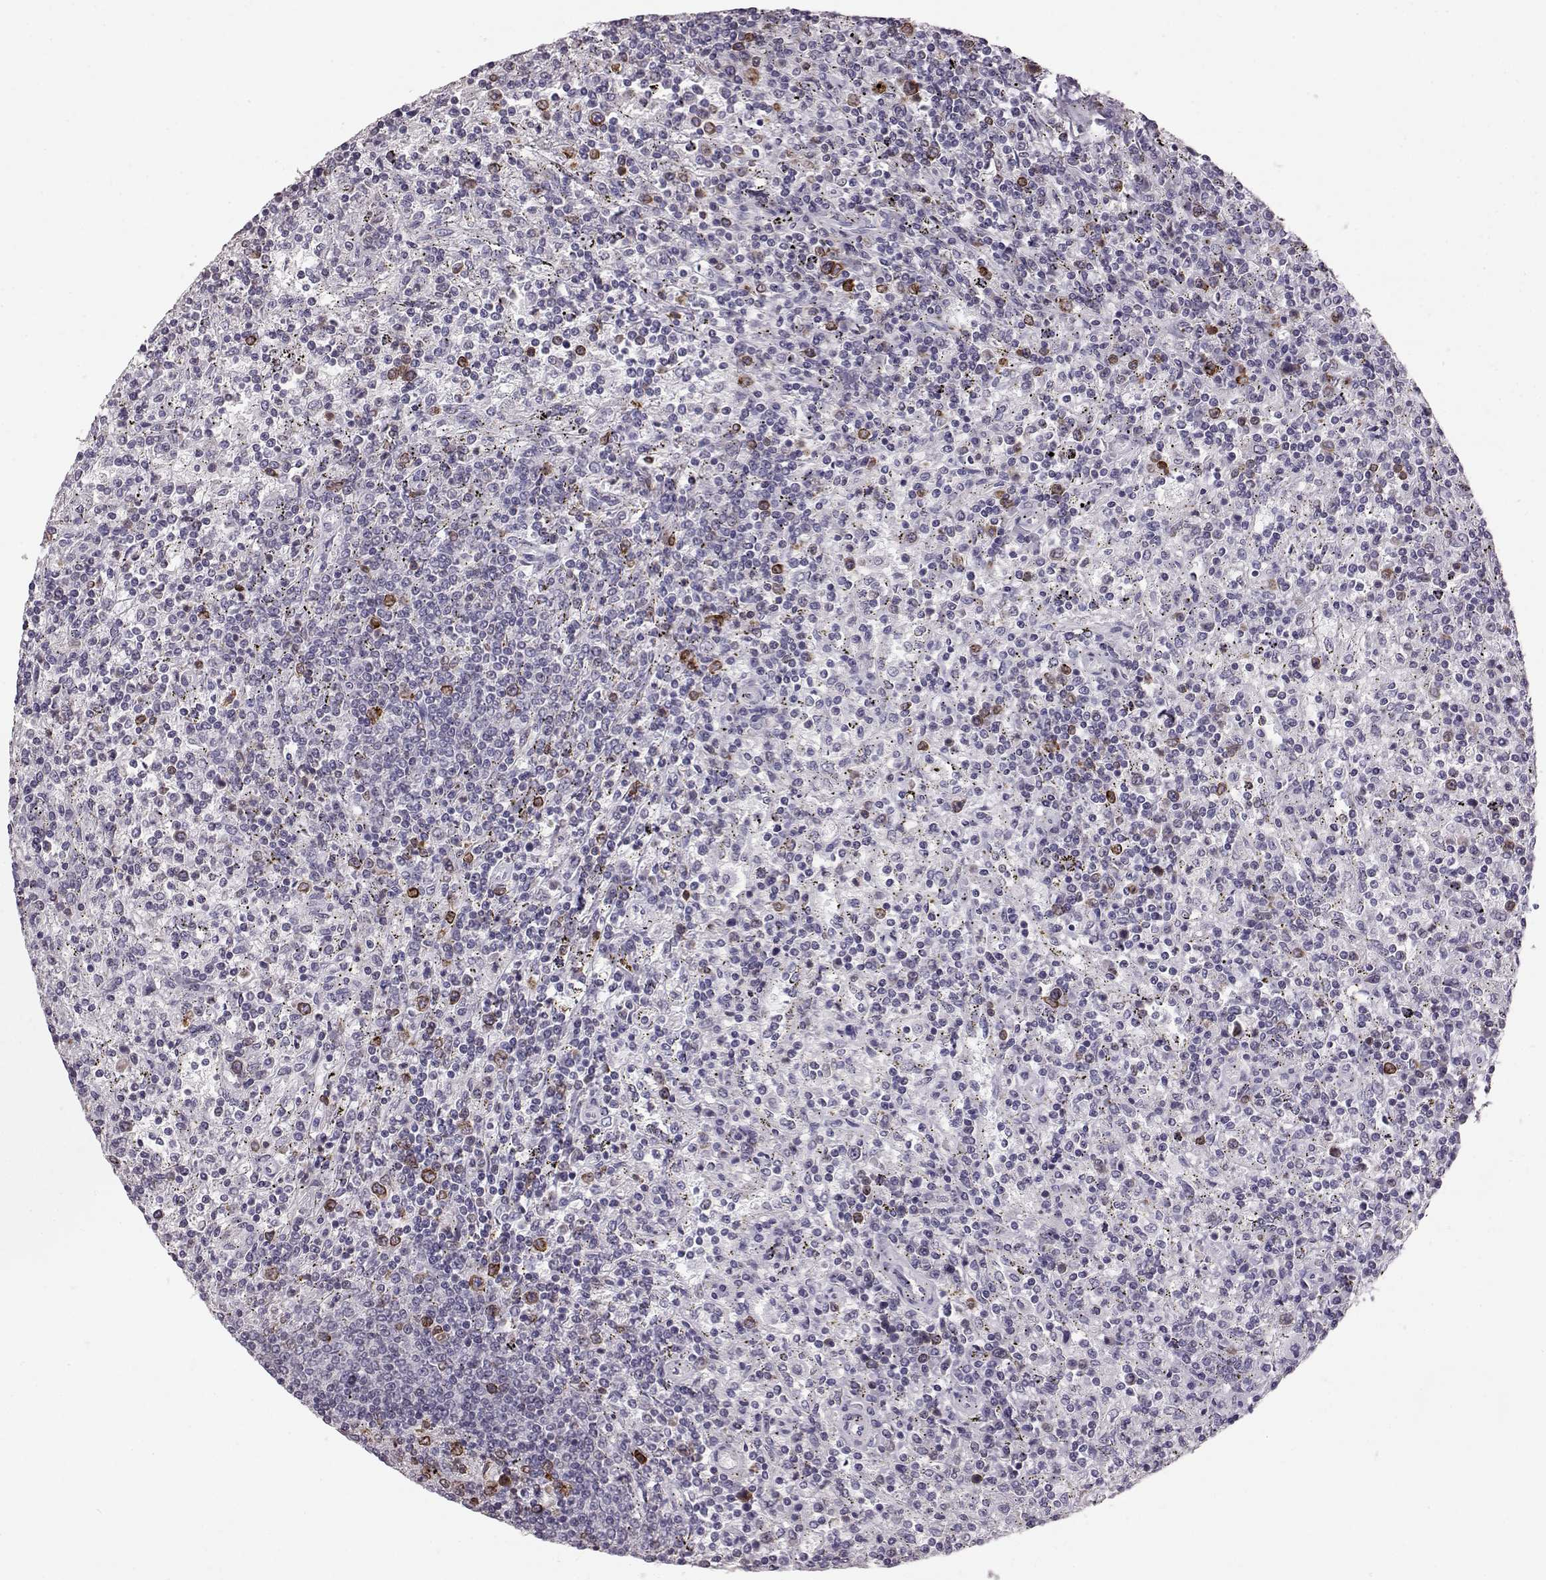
{"staining": {"intensity": "negative", "quantity": "none", "location": "none"}, "tissue": "lymphoma", "cell_type": "Tumor cells", "image_type": "cancer", "snomed": [{"axis": "morphology", "description": "Malignant lymphoma, non-Hodgkin's type, Low grade"}, {"axis": "topography", "description": "Spleen"}], "caption": "A high-resolution micrograph shows IHC staining of low-grade malignant lymphoma, non-Hodgkin's type, which demonstrates no significant positivity in tumor cells.", "gene": "ELOVL5", "patient": {"sex": "male", "age": 62}}